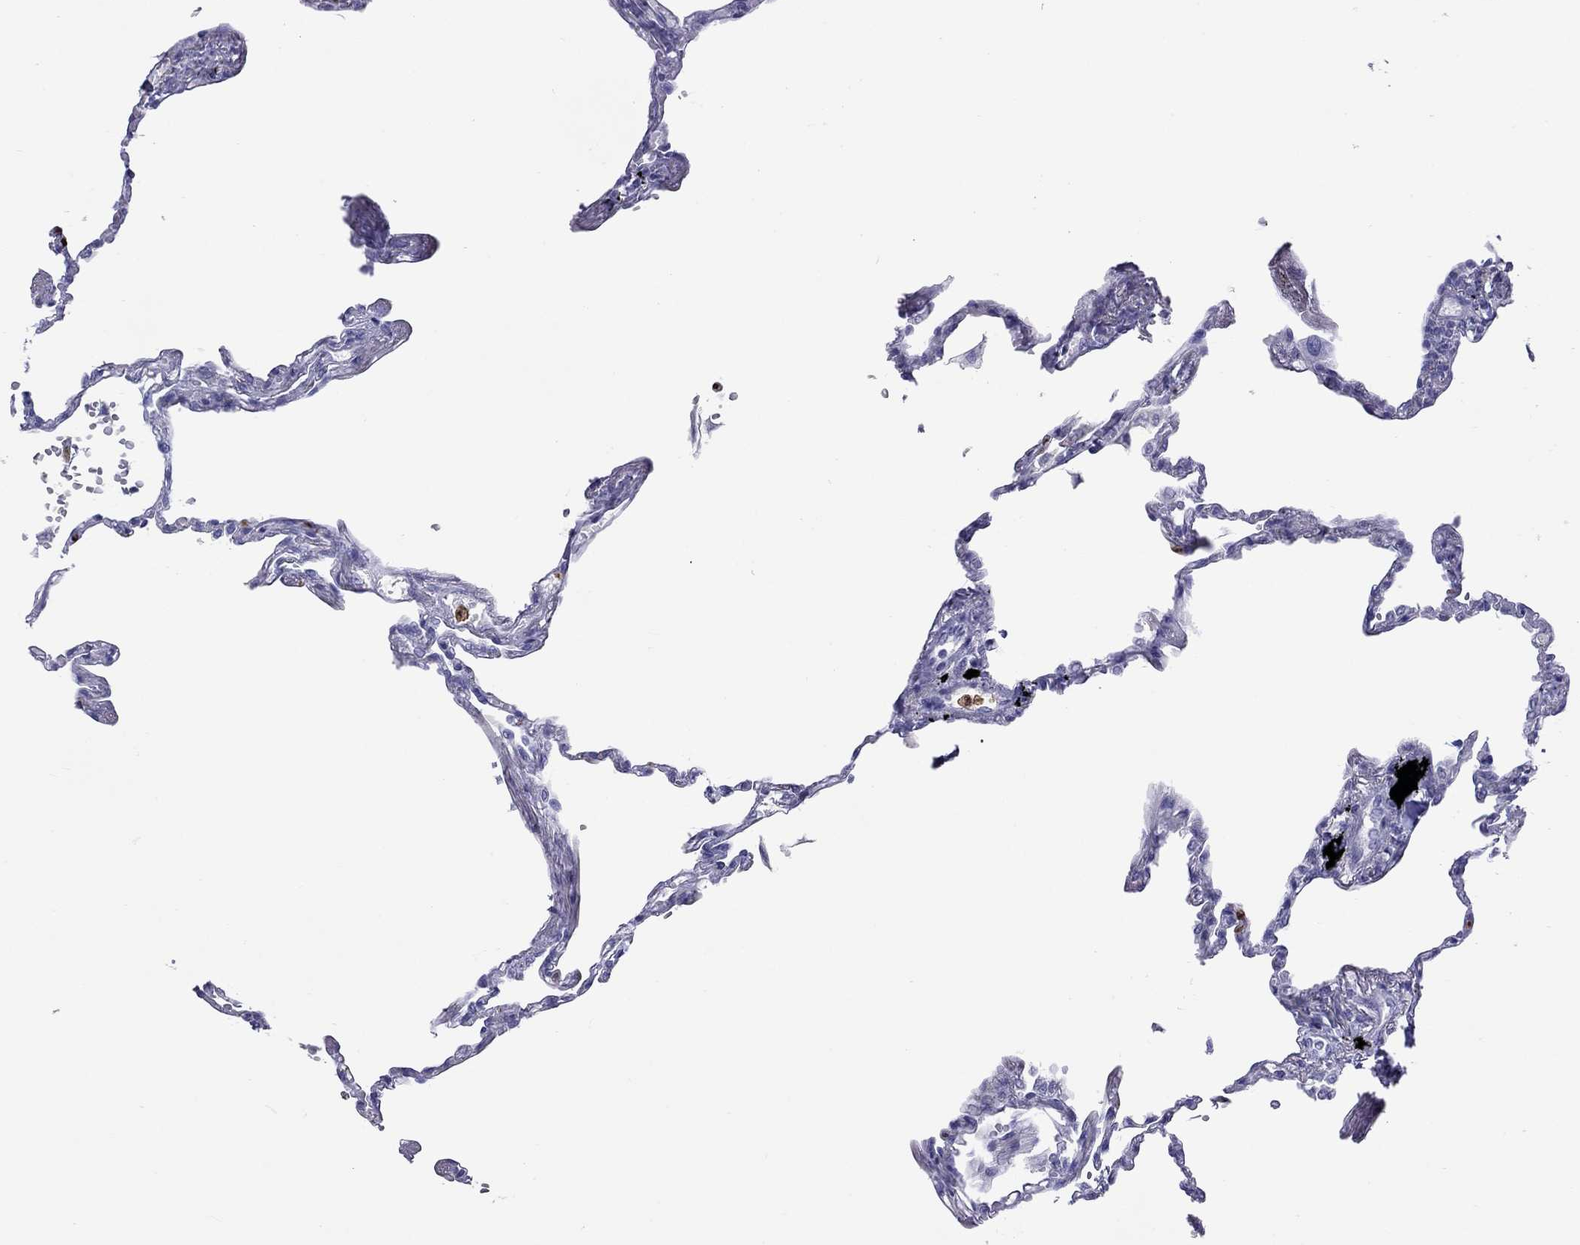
{"staining": {"intensity": "negative", "quantity": "none", "location": "none"}, "tissue": "lung", "cell_type": "Alveolar cells", "image_type": "normal", "snomed": [{"axis": "morphology", "description": "Normal tissue, NOS"}, {"axis": "topography", "description": "Lung"}], "caption": "Immunohistochemistry (IHC) of benign lung shows no positivity in alveolar cells.", "gene": "SLAMF1", "patient": {"sex": "male", "age": 78}}